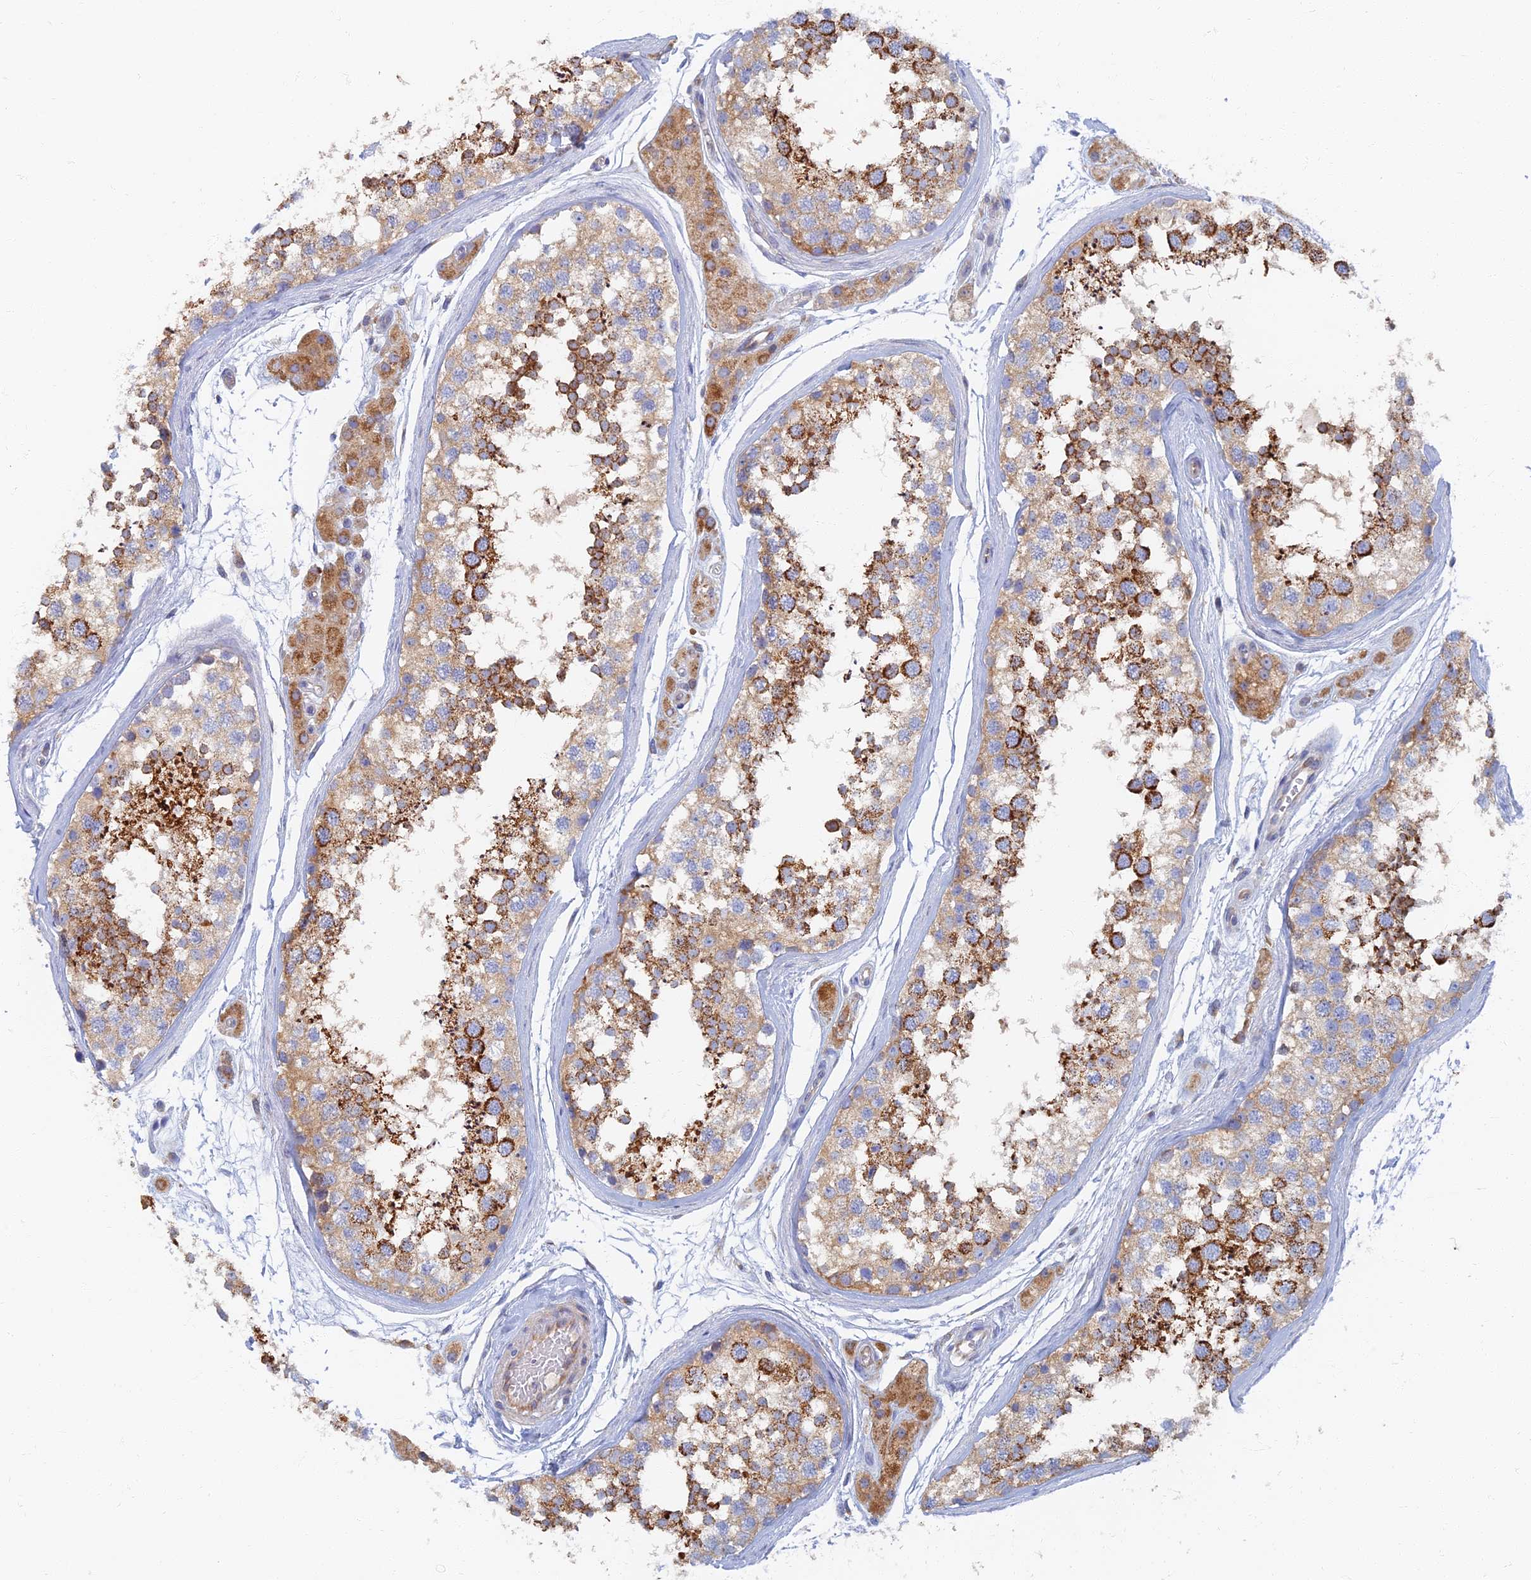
{"staining": {"intensity": "strong", "quantity": "25%-75%", "location": "cytoplasmic/membranous"}, "tissue": "testis", "cell_type": "Cells in seminiferous ducts", "image_type": "normal", "snomed": [{"axis": "morphology", "description": "Normal tissue, NOS"}, {"axis": "topography", "description": "Testis"}], "caption": "Immunohistochemical staining of normal testis displays 25%-75% levels of strong cytoplasmic/membranous protein positivity in about 25%-75% of cells in seminiferous ducts.", "gene": "TMEM44", "patient": {"sex": "male", "age": 56}}